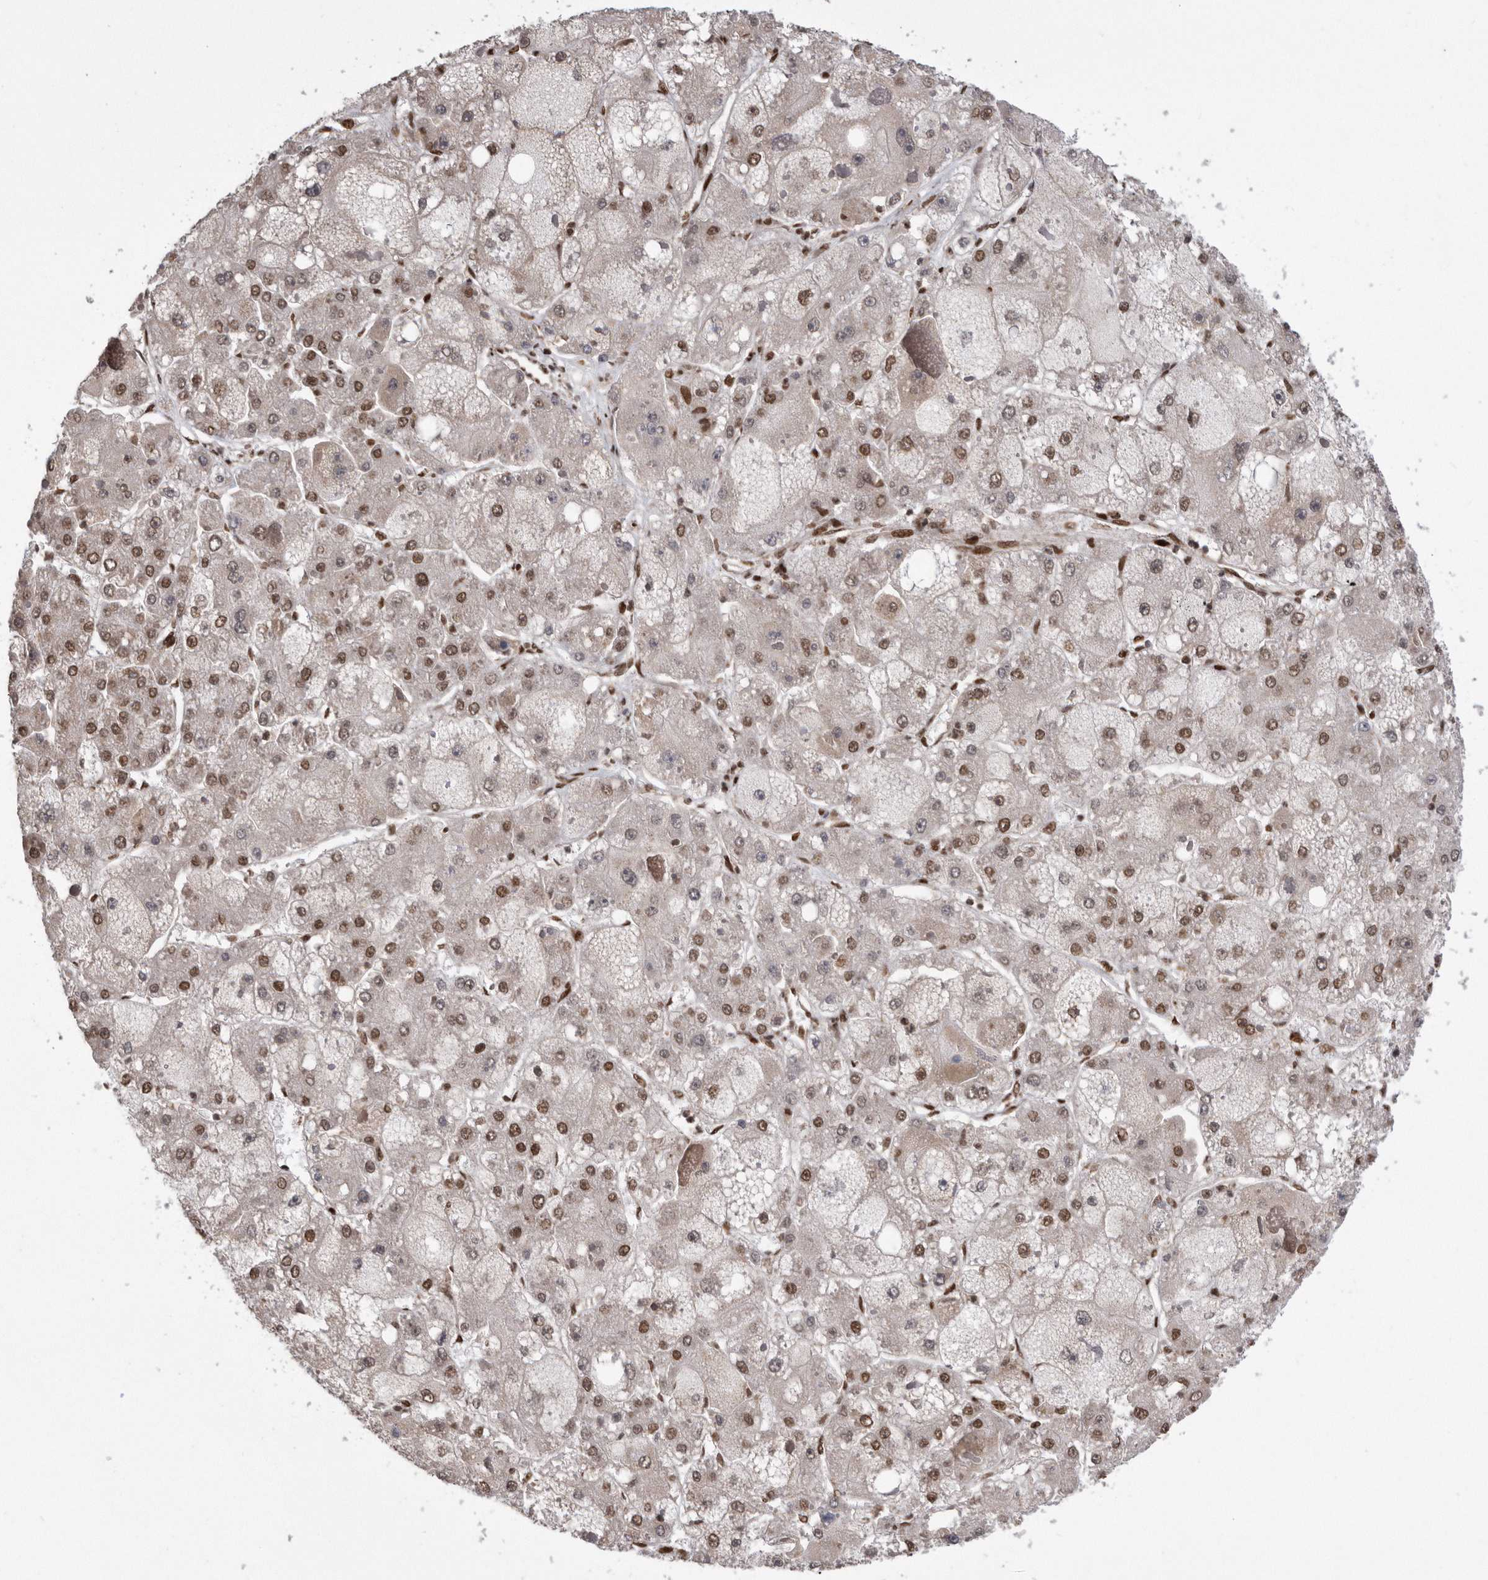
{"staining": {"intensity": "moderate", "quantity": ">75%", "location": "nuclear"}, "tissue": "liver cancer", "cell_type": "Tumor cells", "image_type": "cancer", "snomed": [{"axis": "morphology", "description": "Carcinoma, Hepatocellular, NOS"}, {"axis": "topography", "description": "Liver"}], "caption": "The histopathology image demonstrates immunohistochemical staining of hepatocellular carcinoma (liver). There is moderate nuclear positivity is present in approximately >75% of tumor cells. (DAB = brown stain, brightfield microscopy at high magnification).", "gene": "TDRD3", "patient": {"sex": "female", "age": 73}}